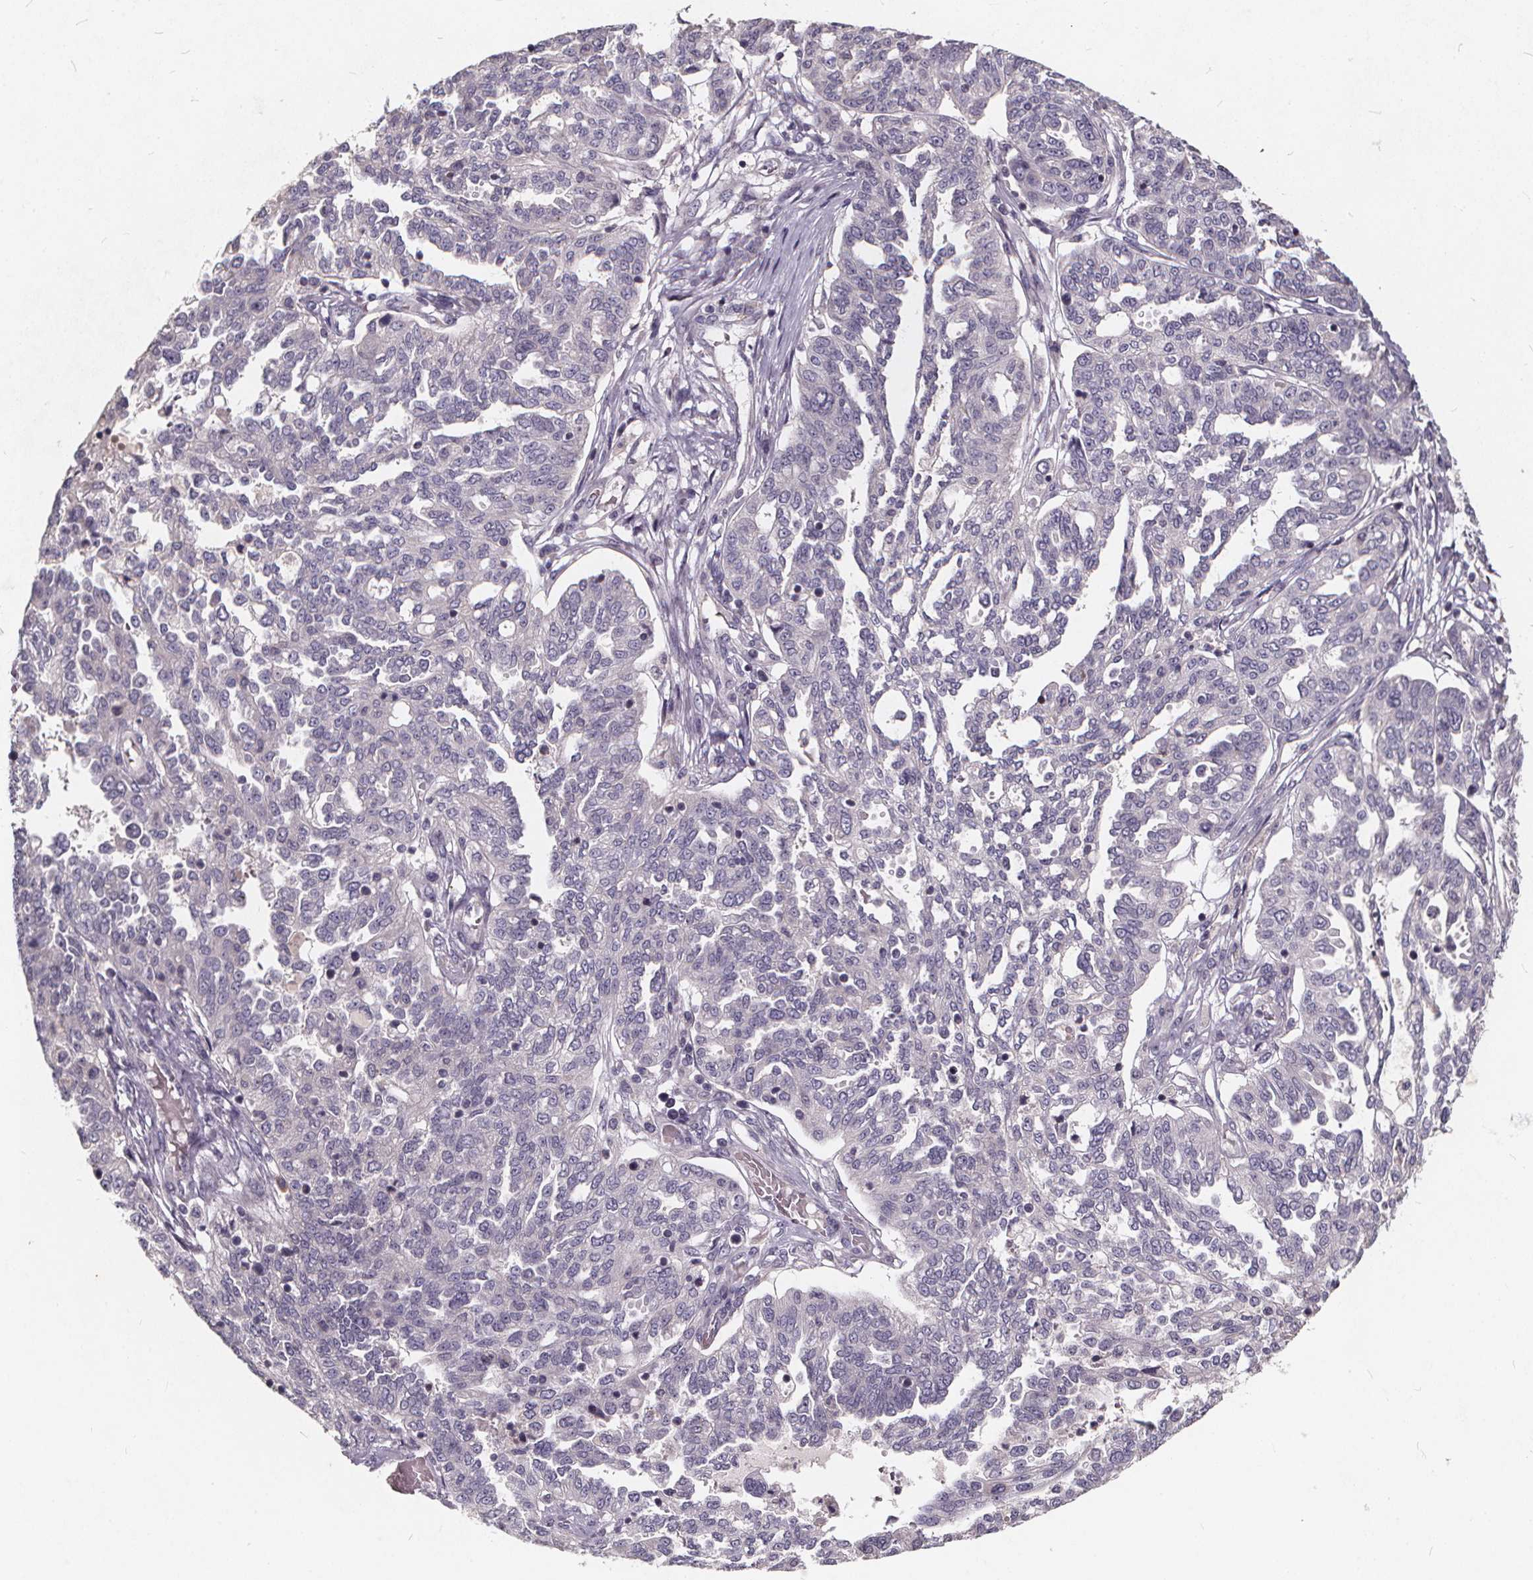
{"staining": {"intensity": "negative", "quantity": "none", "location": "none"}, "tissue": "ovarian cancer", "cell_type": "Tumor cells", "image_type": "cancer", "snomed": [{"axis": "morphology", "description": "Cystadenocarcinoma, serous, NOS"}, {"axis": "topography", "description": "Ovary"}], "caption": "DAB immunohistochemical staining of ovarian cancer demonstrates no significant expression in tumor cells.", "gene": "TSPAN14", "patient": {"sex": "female", "age": 67}}